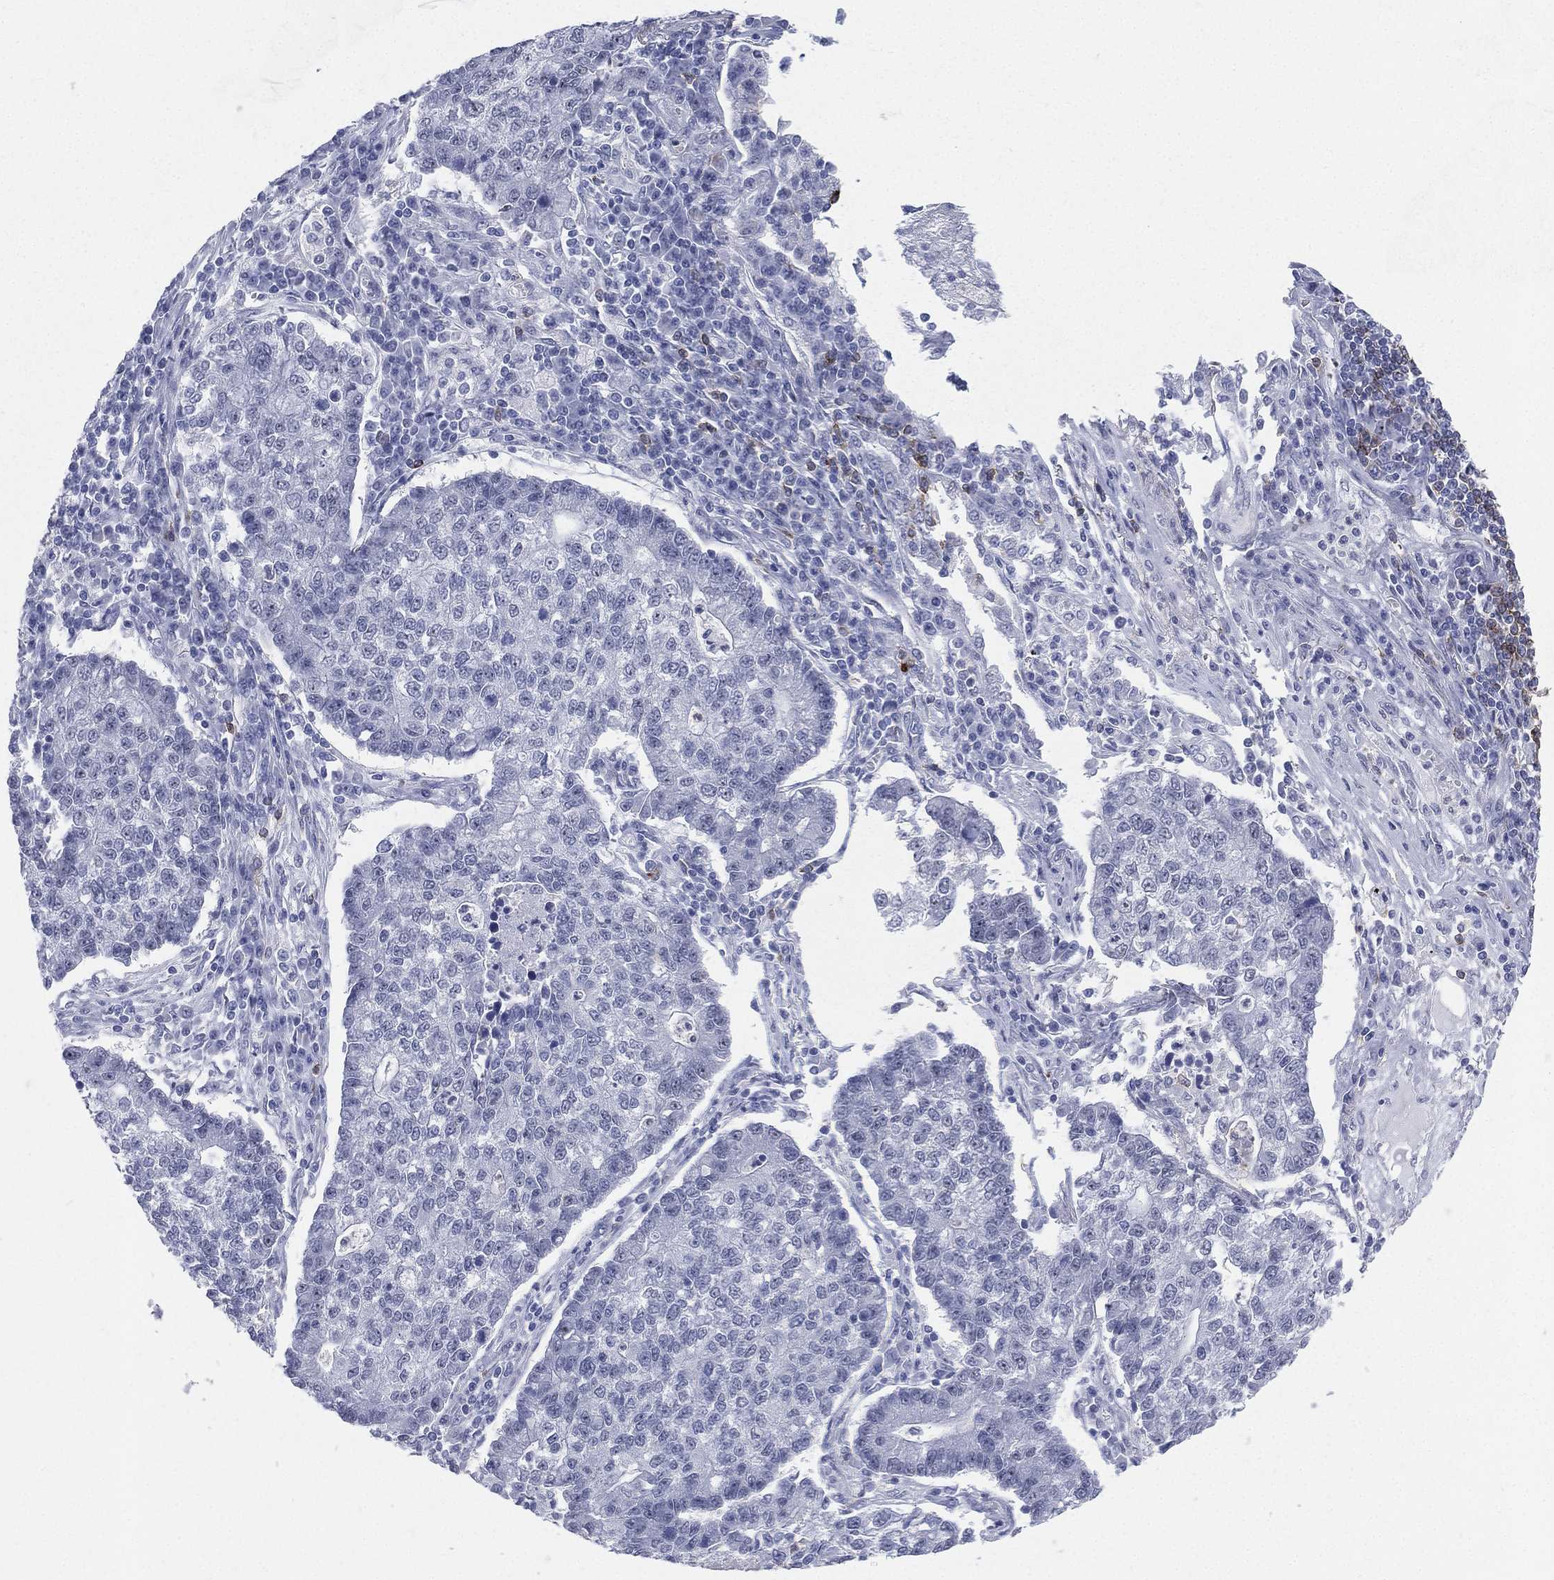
{"staining": {"intensity": "negative", "quantity": "none", "location": "none"}, "tissue": "lung cancer", "cell_type": "Tumor cells", "image_type": "cancer", "snomed": [{"axis": "morphology", "description": "Adenocarcinoma, NOS"}, {"axis": "topography", "description": "Lung"}], "caption": "Tumor cells show no significant protein expression in adenocarcinoma (lung). (Brightfield microscopy of DAB immunohistochemistry at high magnification).", "gene": "CD22", "patient": {"sex": "male", "age": 57}}